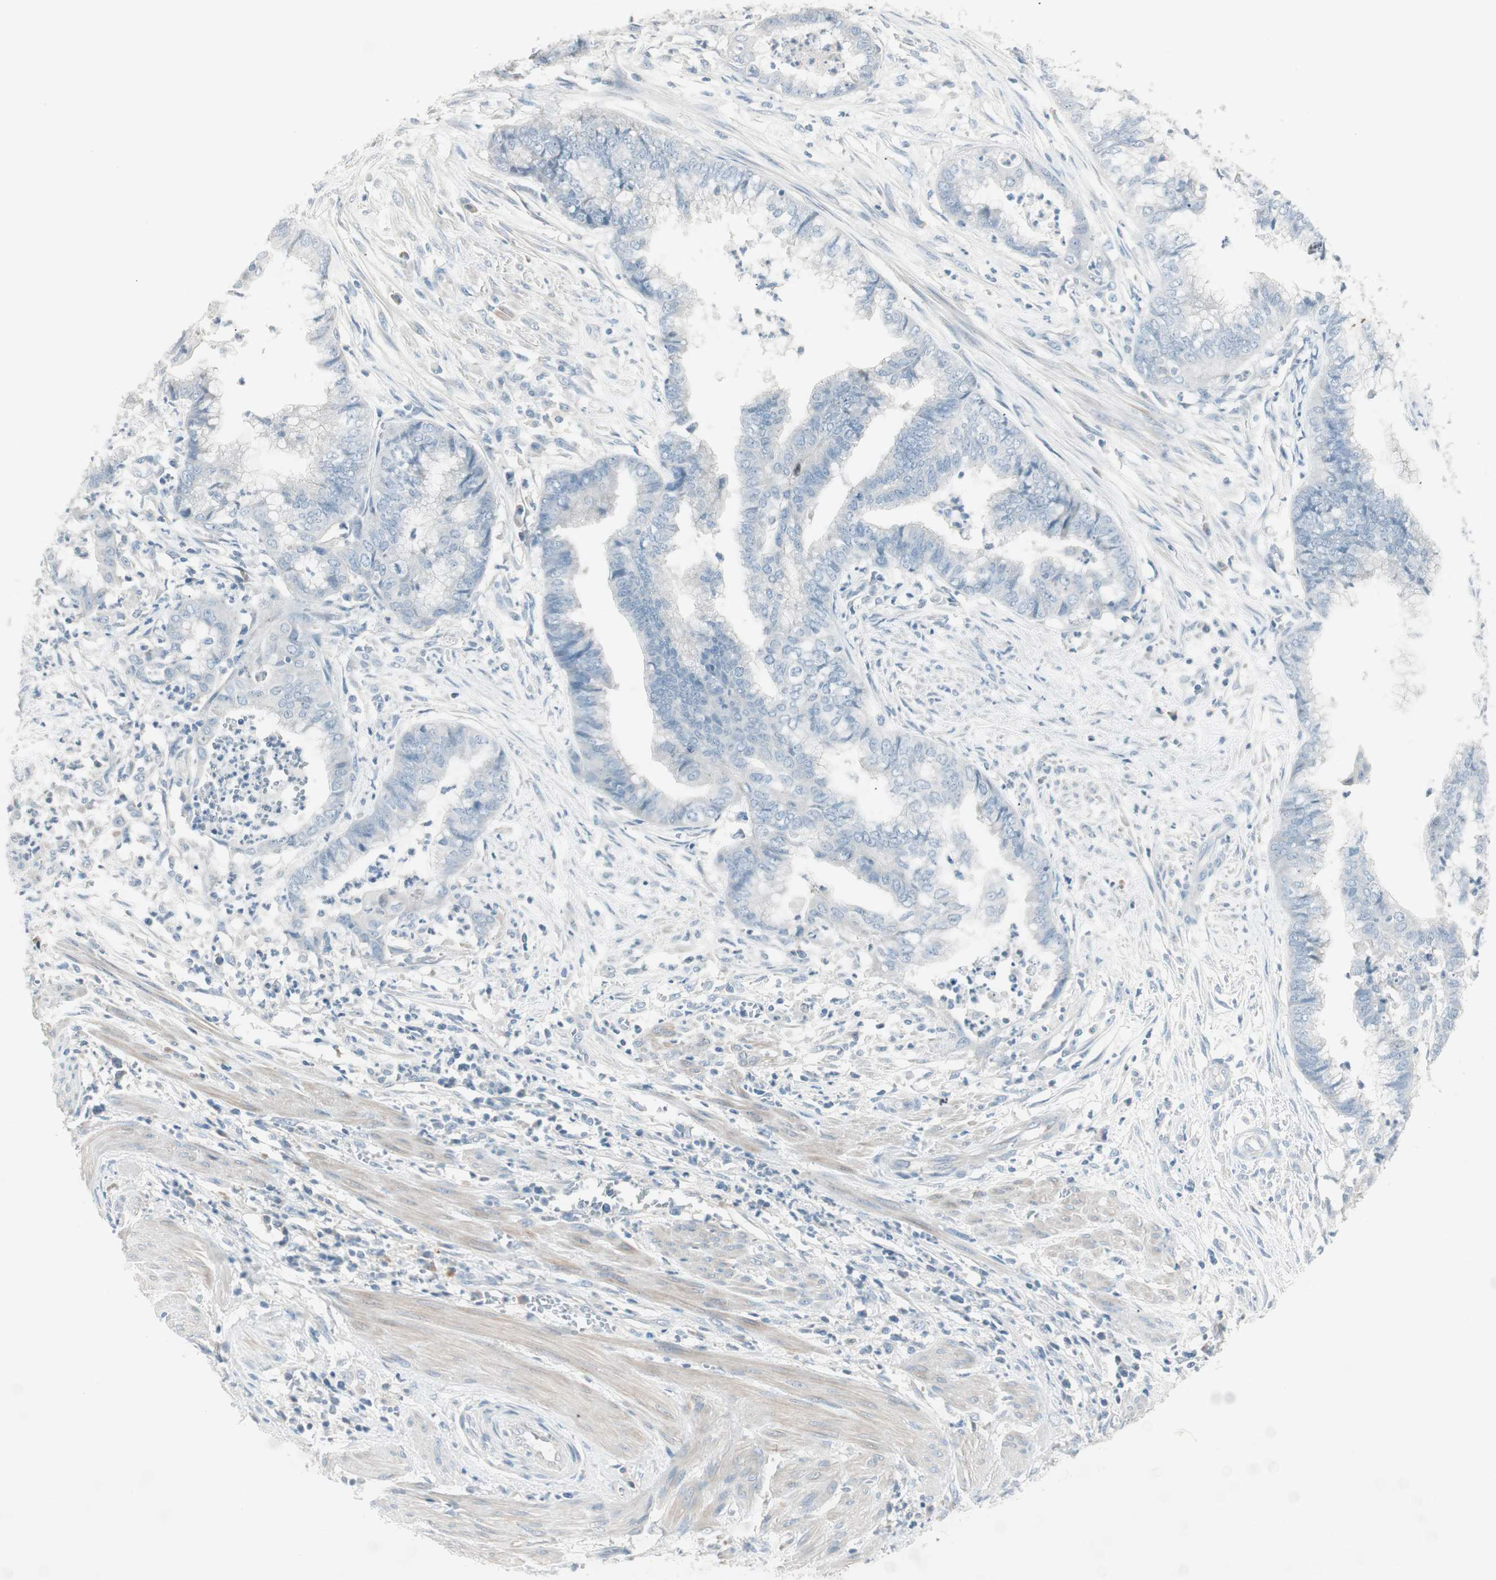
{"staining": {"intensity": "negative", "quantity": "none", "location": "none"}, "tissue": "endometrial cancer", "cell_type": "Tumor cells", "image_type": "cancer", "snomed": [{"axis": "morphology", "description": "Necrosis, NOS"}, {"axis": "morphology", "description": "Adenocarcinoma, NOS"}, {"axis": "topography", "description": "Endometrium"}], "caption": "High magnification brightfield microscopy of adenocarcinoma (endometrial) stained with DAB (brown) and counterstained with hematoxylin (blue): tumor cells show no significant expression. (Brightfield microscopy of DAB IHC at high magnification).", "gene": "ITLN2", "patient": {"sex": "female", "age": 79}}